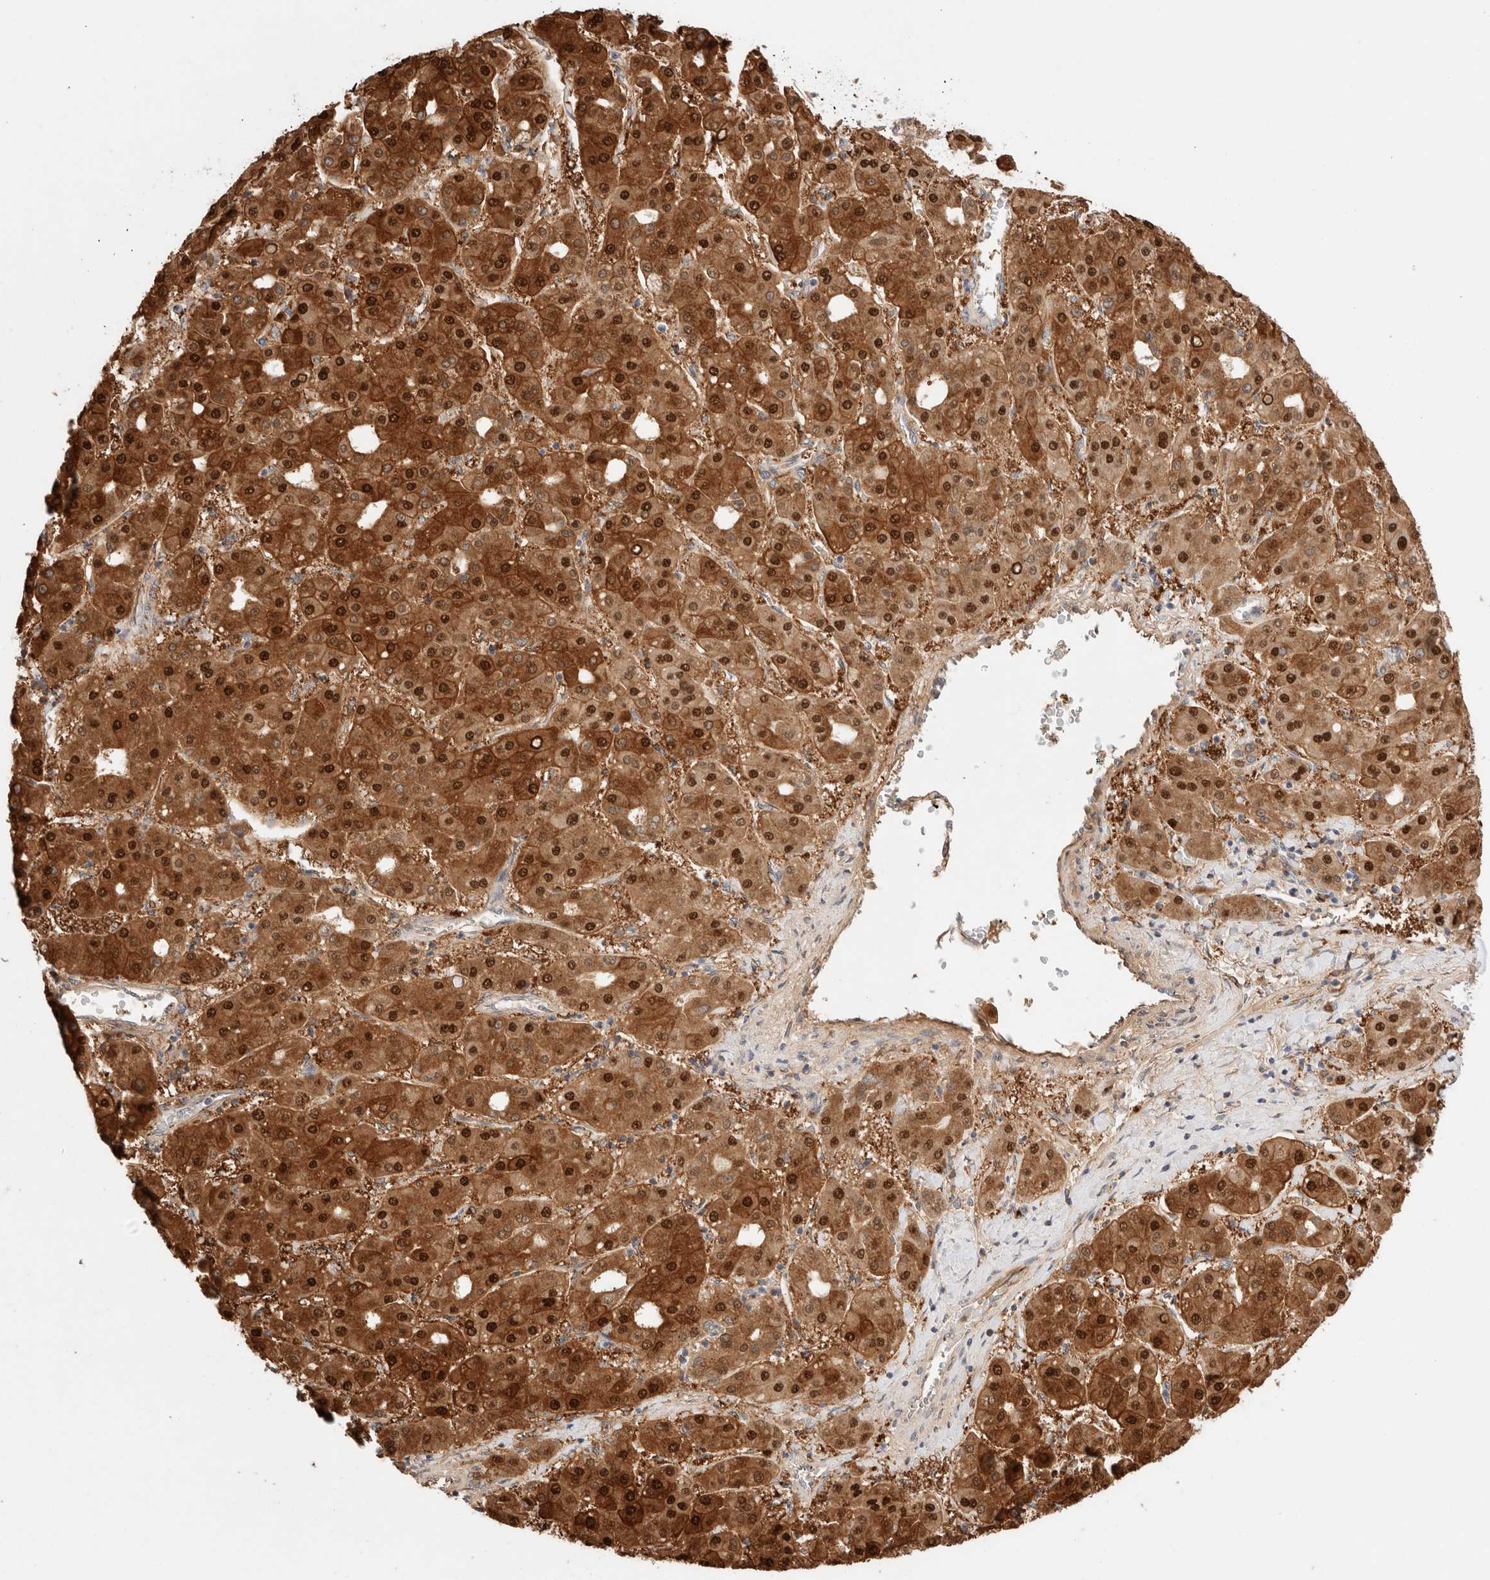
{"staining": {"intensity": "strong", "quantity": ">75%", "location": "cytoplasmic/membranous,nuclear"}, "tissue": "liver cancer", "cell_type": "Tumor cells", "image_type": "cancer", "snomed": [{"axis": "morphology", "description": "Carcinoma, Hepatocellular, NOS"}, {"axis": "topography", "description": "Liver"}], "caption": "Human liver cancer (hepatocellular carcinoma) stained with a protein marker reveals strong staining in tumor cells.", "gene": "LMAN2L", "patient": {"sex": "male", "age": 65}}